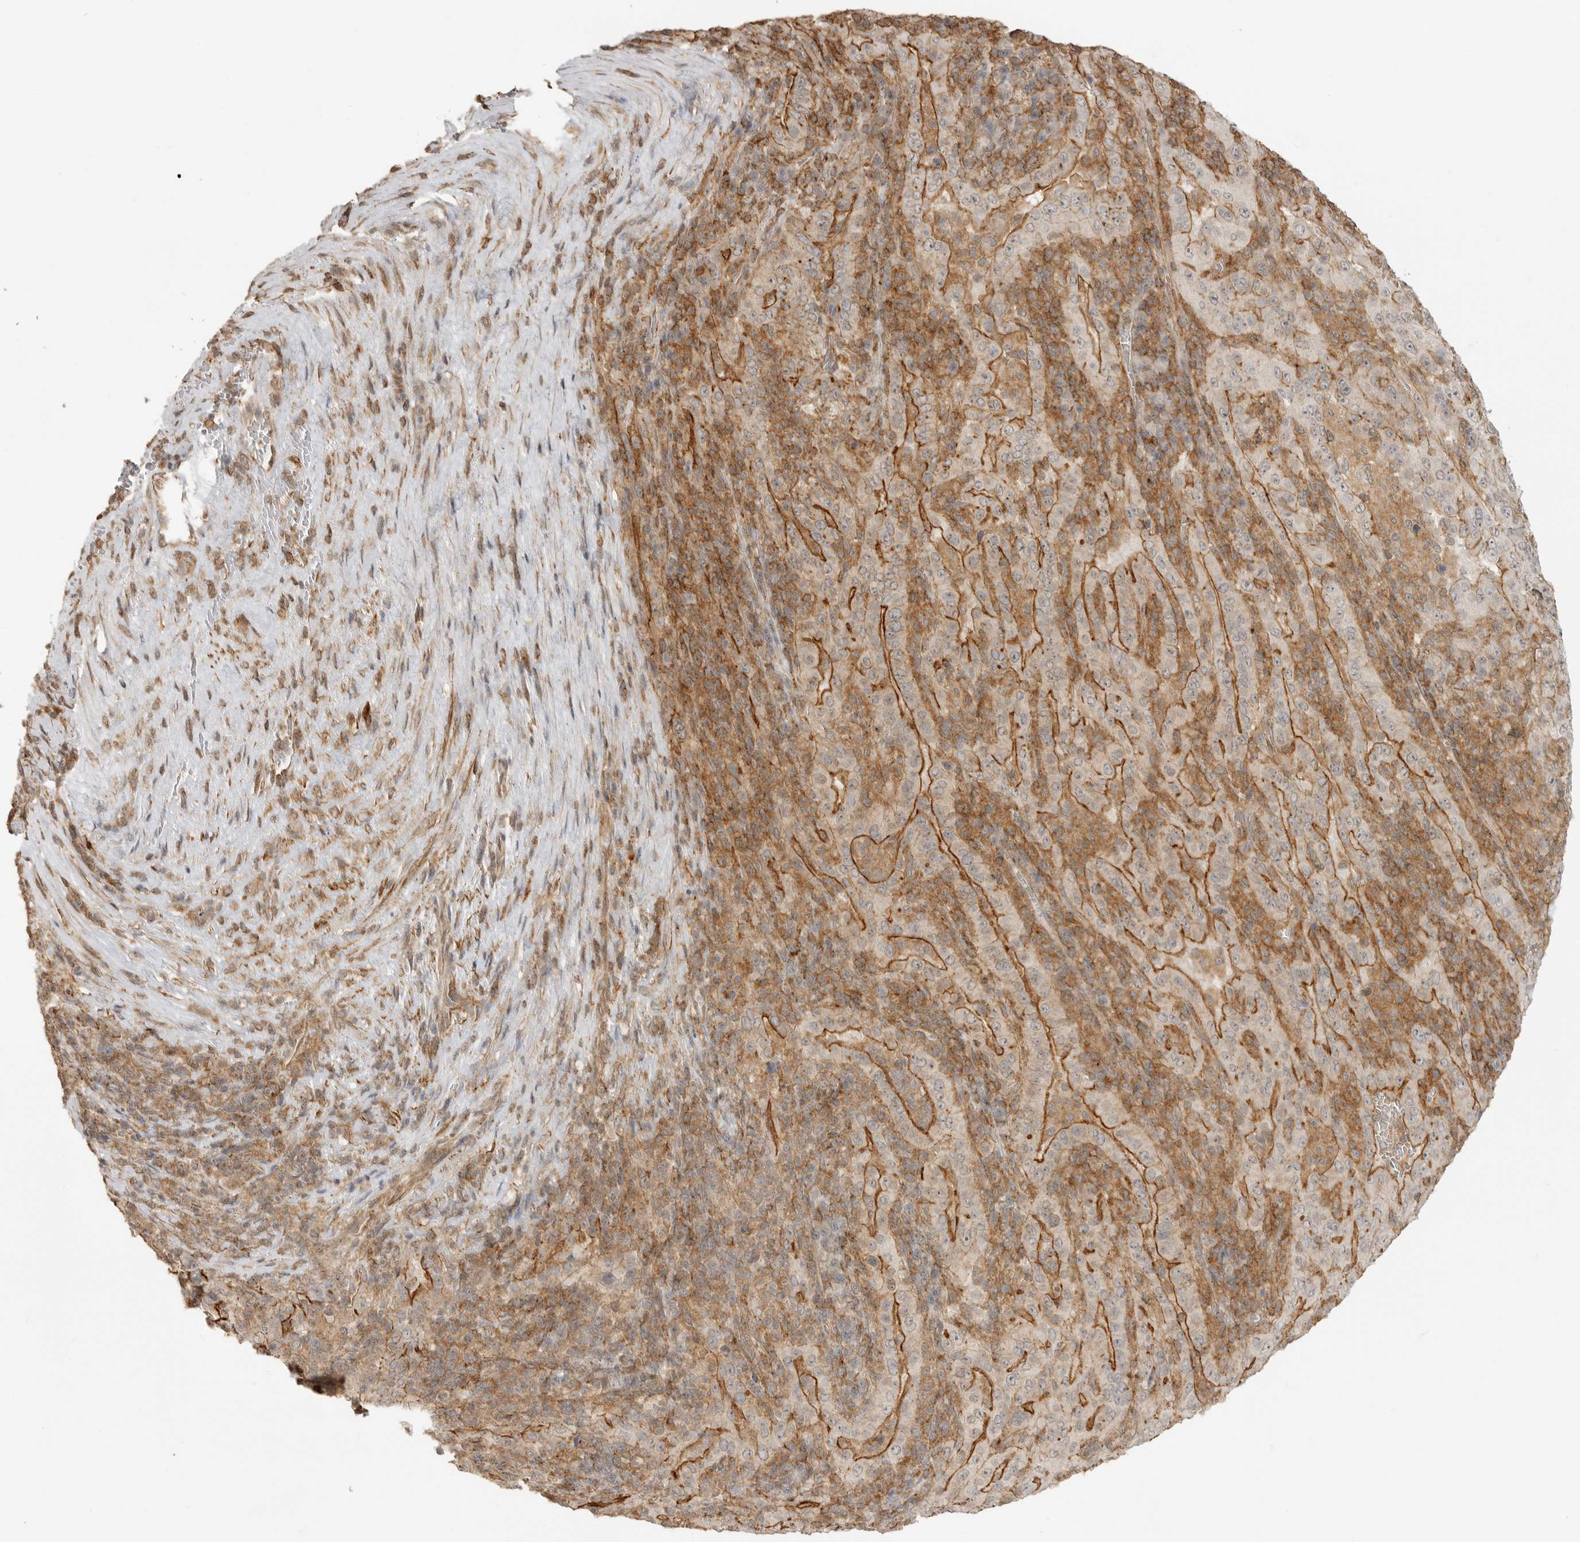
{"staining": {"intensity": "strong", "quantity": "<25%", "location": "cytoplasmic/membranous"}, "tissue": "pancreatic cancer", "cell_type": "Tumor cells", "image_type": "cancer", "snomed": [{"axis": "morphology", "description": "Adenocarcinoma, NOS"}, {"axis": "topography", "description": "Pancreas"}], "caption": "A micrograph of adenocarcinoma (pancreatic) stained for a protein shows strong cytoplasmic/membranous brown staining in tumor cells.", "gene": "GPC2", "patient": {"sex": "male", "age": 63}}